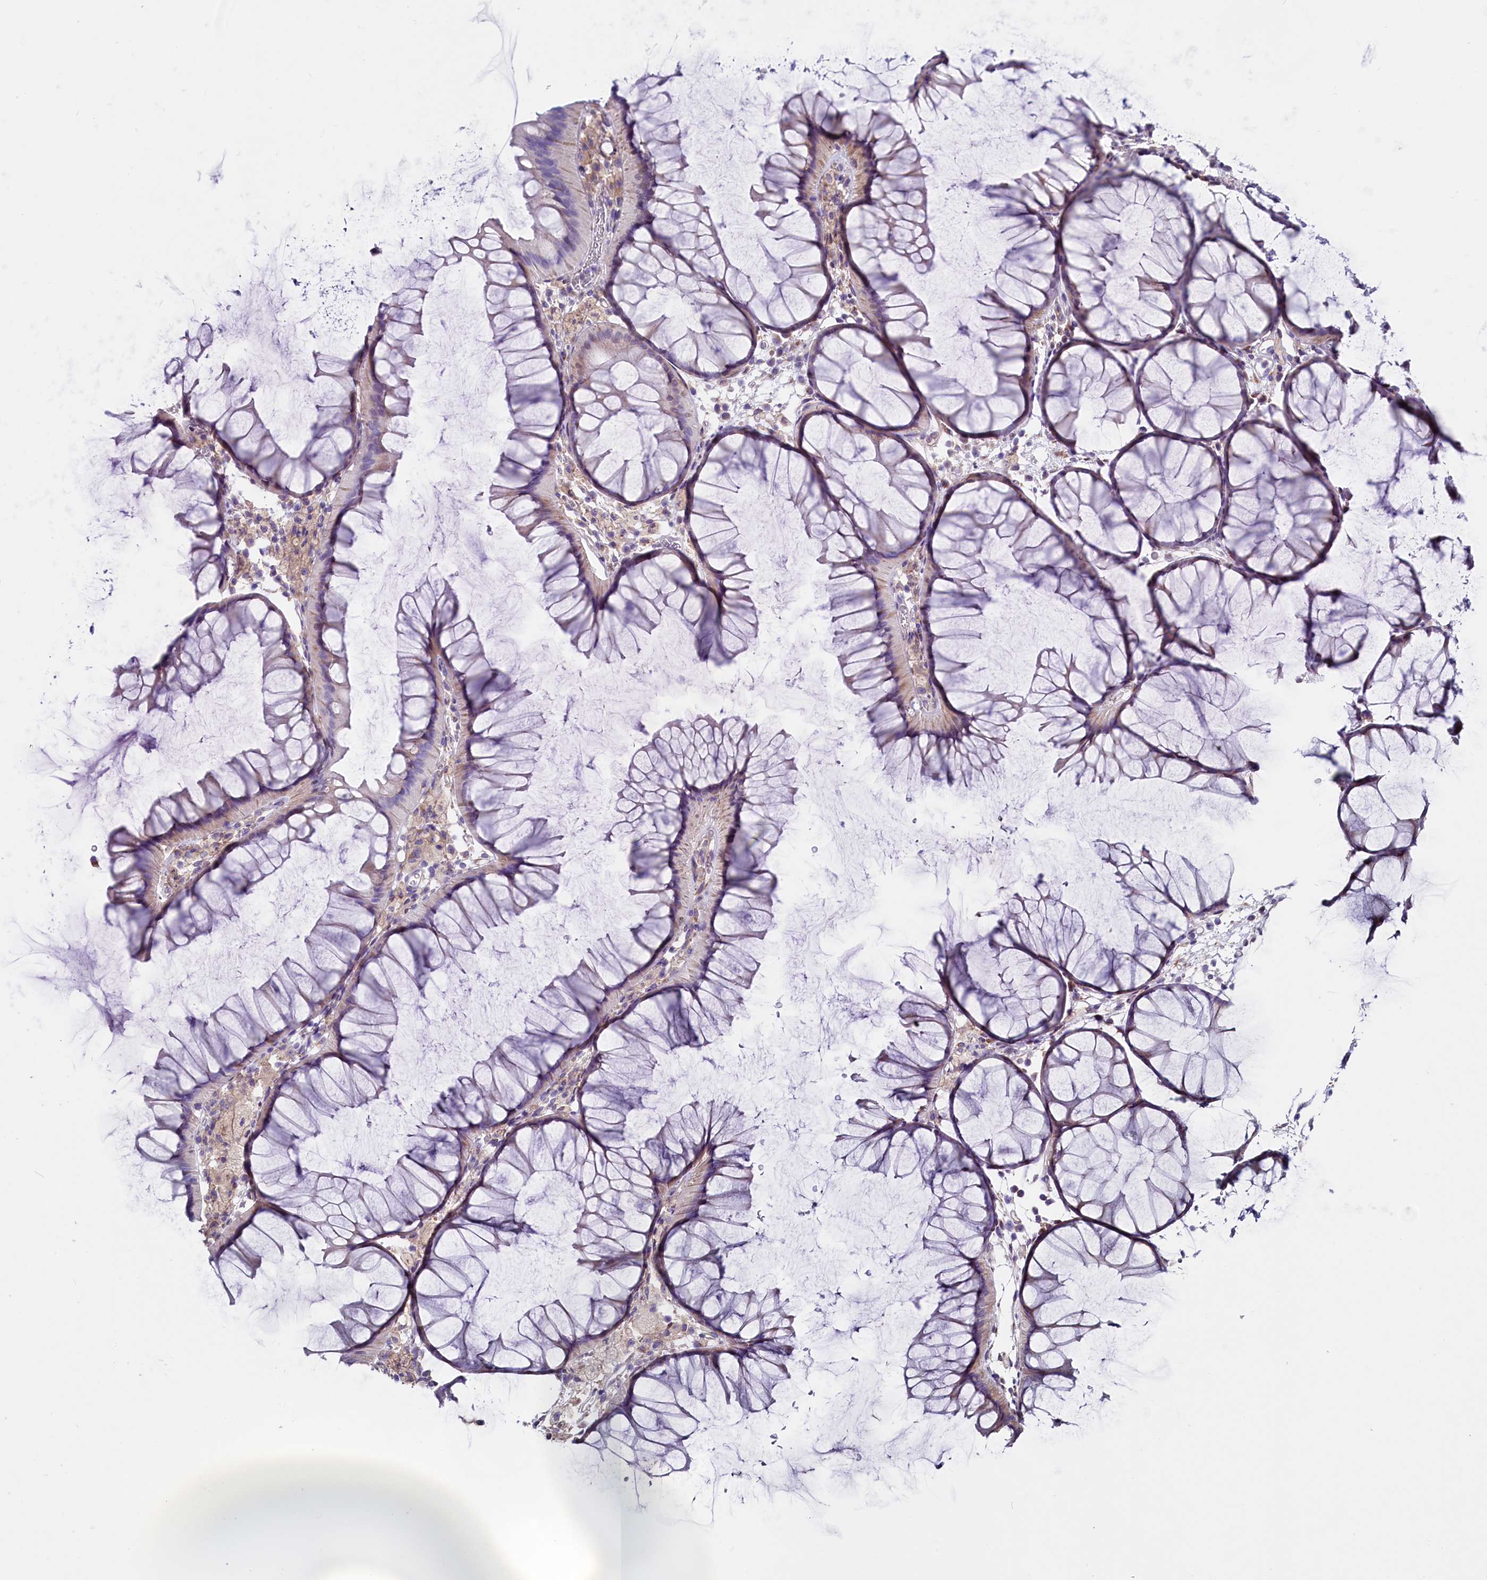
{"staining": {"intensity": "negative", "quantity": "none", "location": "none"}, "tissue": "colon", "cell_type": "Glandular cells", "image_type": "normal", "snomed": [{"axis": "morphology", "description": "Normal tissue, NOS"}, {"axis": "topography", "description": "Colon"}], "caption": "An immunohistochemistry photomicrograph of benign colon is shown. There is no staining in glandular cells of colon. (DAB (3,3'-diaminobenzidine) immunohistochemistry, high magnification).", "gene": "GPR108", "patient": {"sex": "female", "age": 82}}